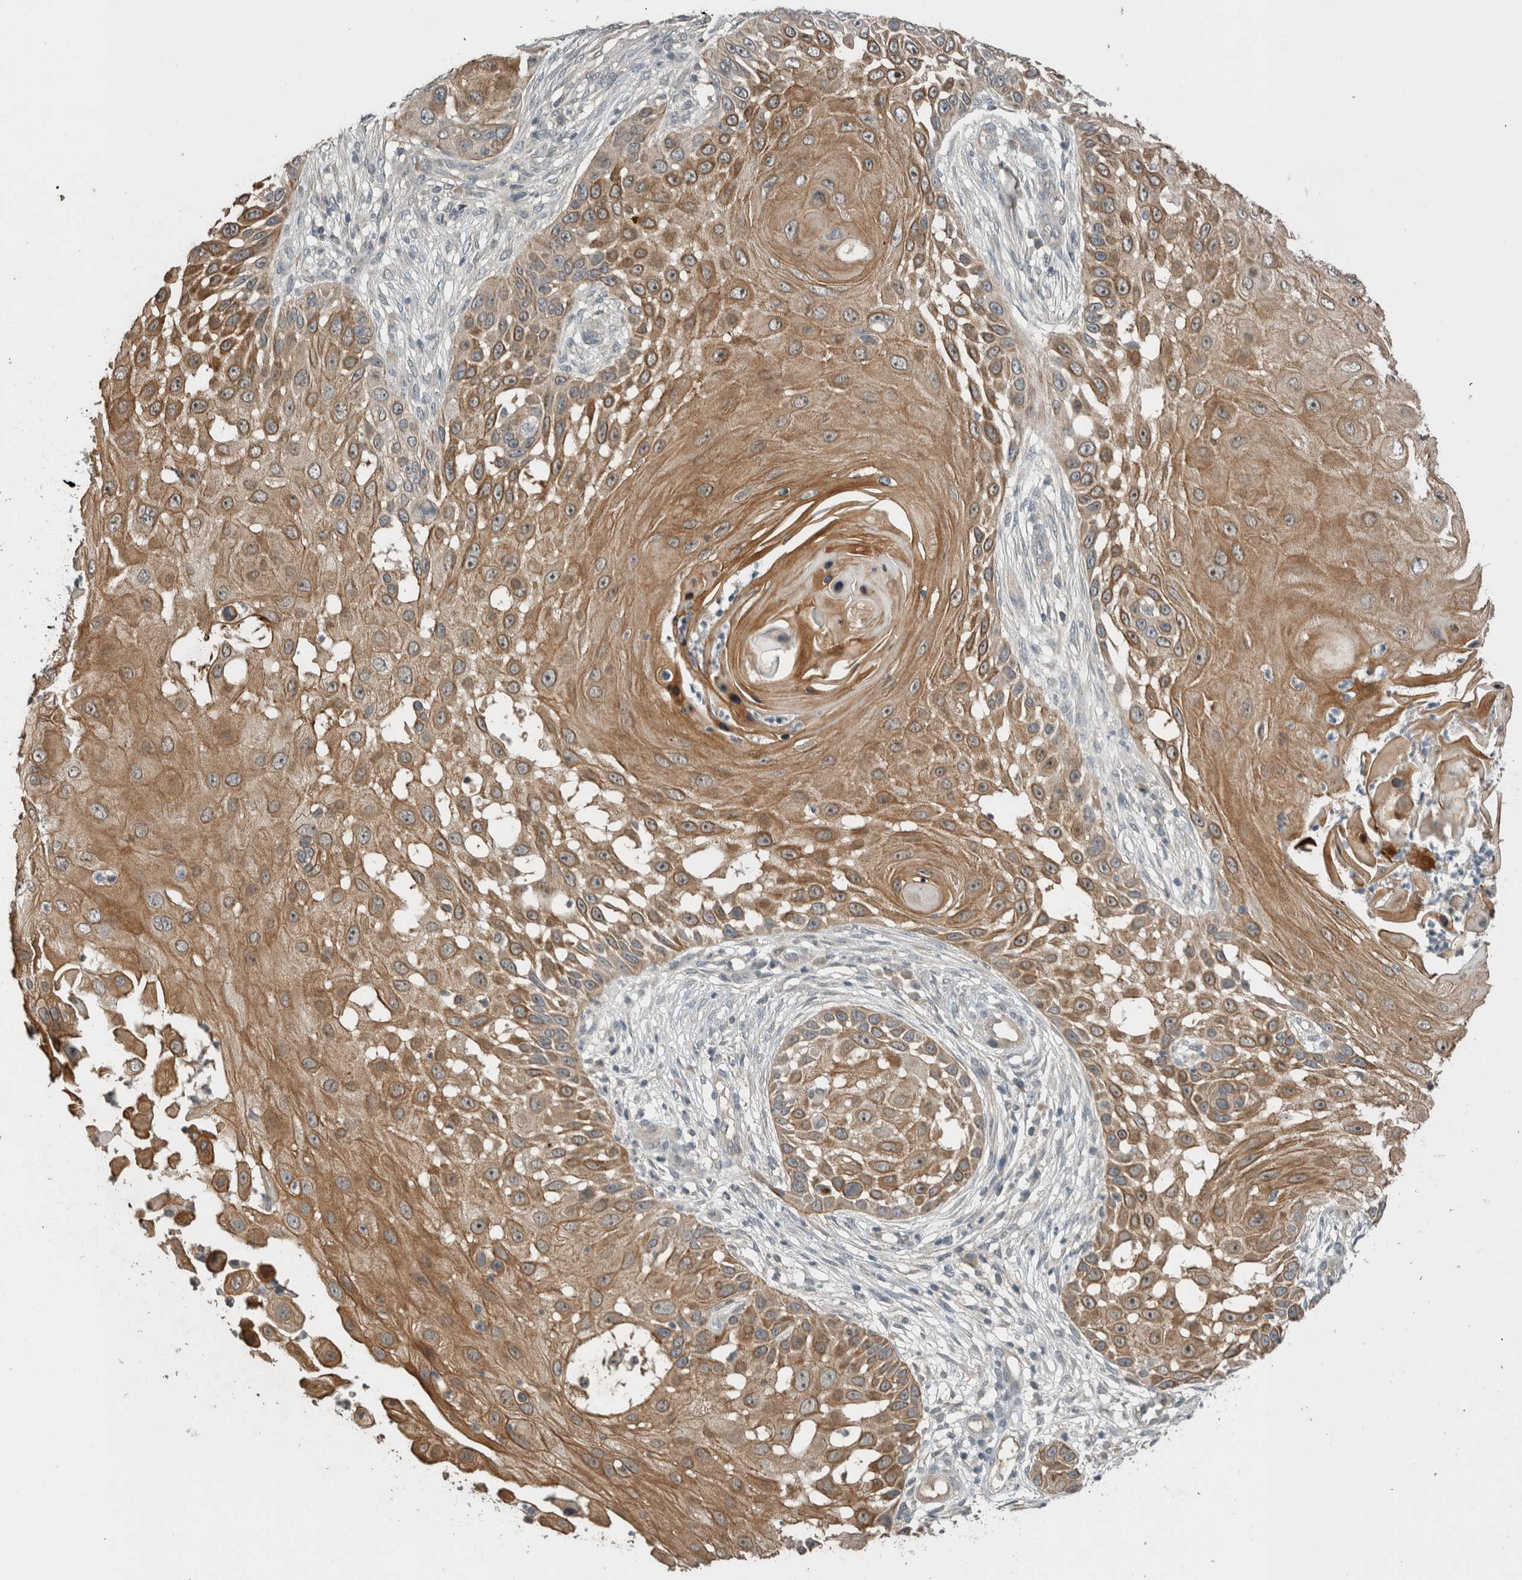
{"staining": {"intensity": "moderate", "quantity": ">75%", "location": "cytoplasmic/membranous"}, "tissue": "skin cancer", "cell_type": "Tumor cells", "image_type": "cancer", "snomed": [{"axis": "morphology", "description": "Squamous cell carcinoma, NOS"}, {"axis": "topography", "description": "Skin"}], "caption": "Skin cancer (squamous cell carcinoma) was stained to show a protein in brown. There is medium levels of moderate cytoplasmic/membranous positivity in approximately >75% of tumor cells.", "gene": "ERCC6L2", "patient": {"sex": "female", "age": 44}}